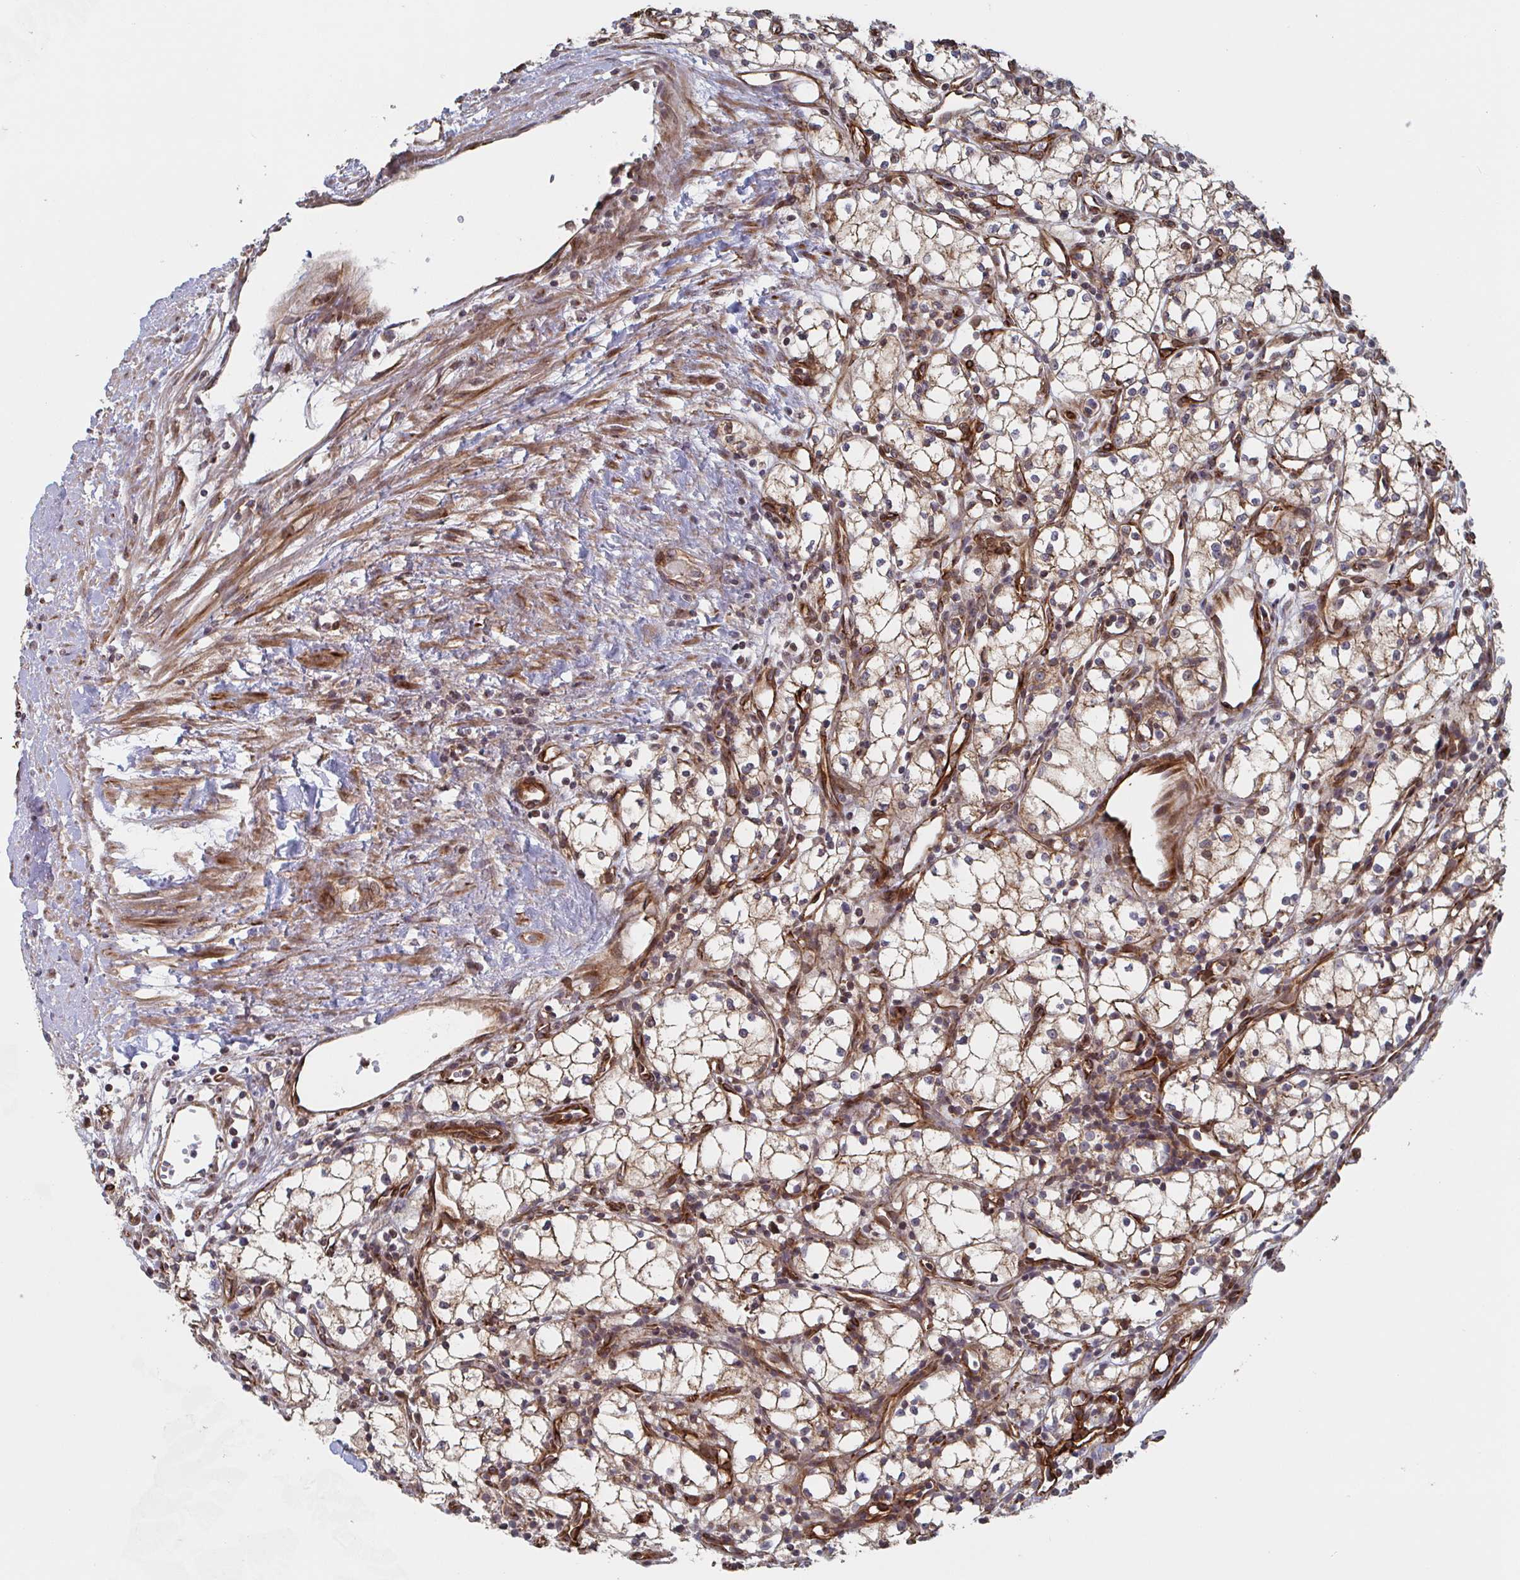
{"staining": {"intensity": "weak", "quantity": ">75%", "location": "cytoplasmic/membranous"}, "tissue": "renal cancer", "cell_type": "Tumor cells", "image_type": "cancer", "snomed": [{"axis": "morphology", "description": "Adenocarcinoma, NOS"}, {"axis": "topography", "description": "Kidney"}], "caption": "Human renal cancer (adenocarcinoma) stained with a brown dye shows weak cytoplasmic/membranous positive expression in approximately >75% of tumor cells.", "gene": "DVL3", "patient": {"sex": "male", "age": 59}}